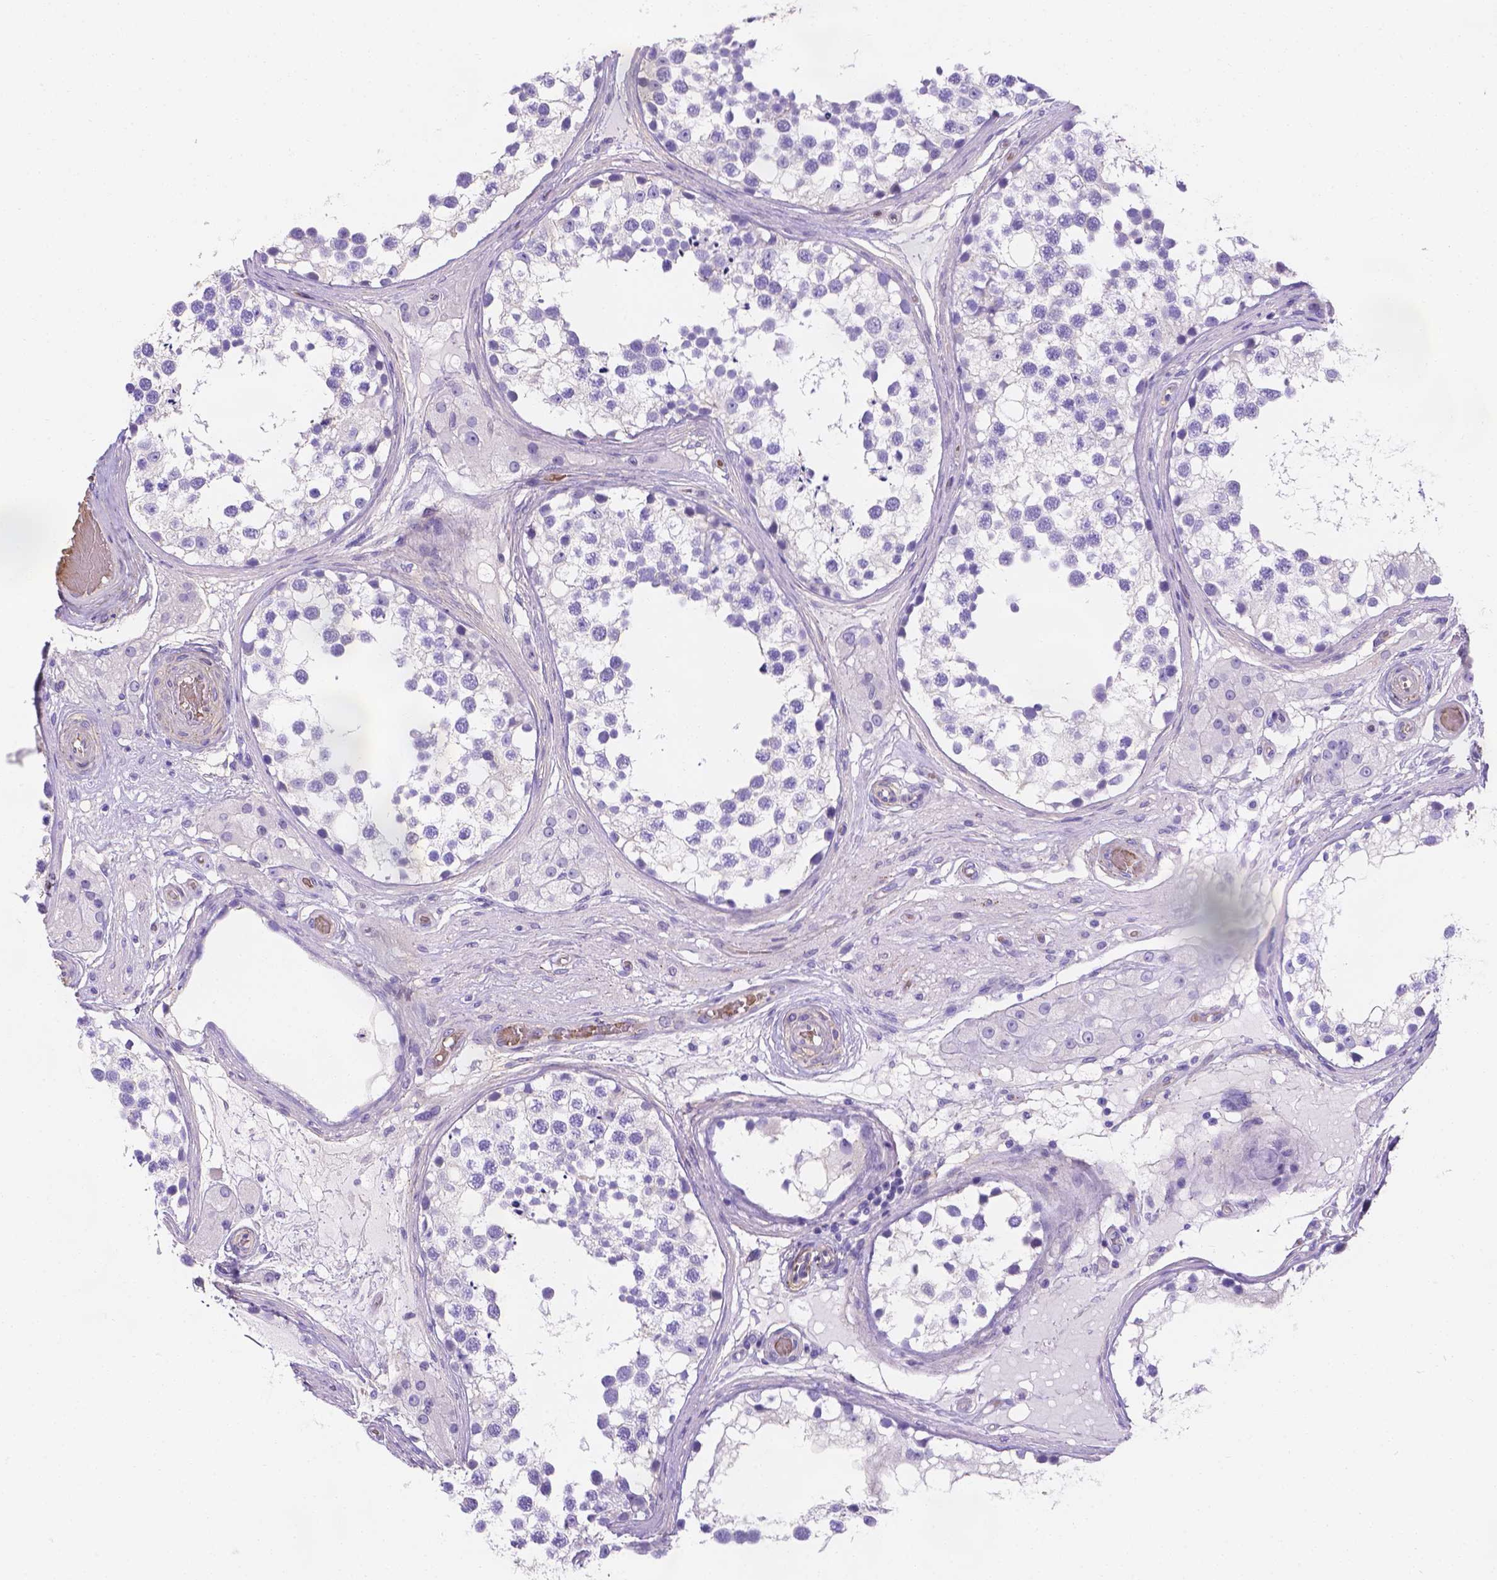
{"staining": {"intensity": "negative", "quantity": "none", "location": "none"}, "tissue": "testis", "cell_type": "Cells in seminiferous ducts", "image_type": "normal", "snomed": [{"axis": "morphology", "description": "Normal tissue, NOS"}, {"axis": "morphology", "description": "Seminoma, NOS"}, {"axis": "topography", "description": "Testis"}], "caption": "DAB (3,3'-diaminobenzidine) immunohistochemical staining of benign testis displays no significant positivity in cells in seminiferous ducts.", "gene": "SLC40A1", "patient": {"sex": "male", "age": 65}}